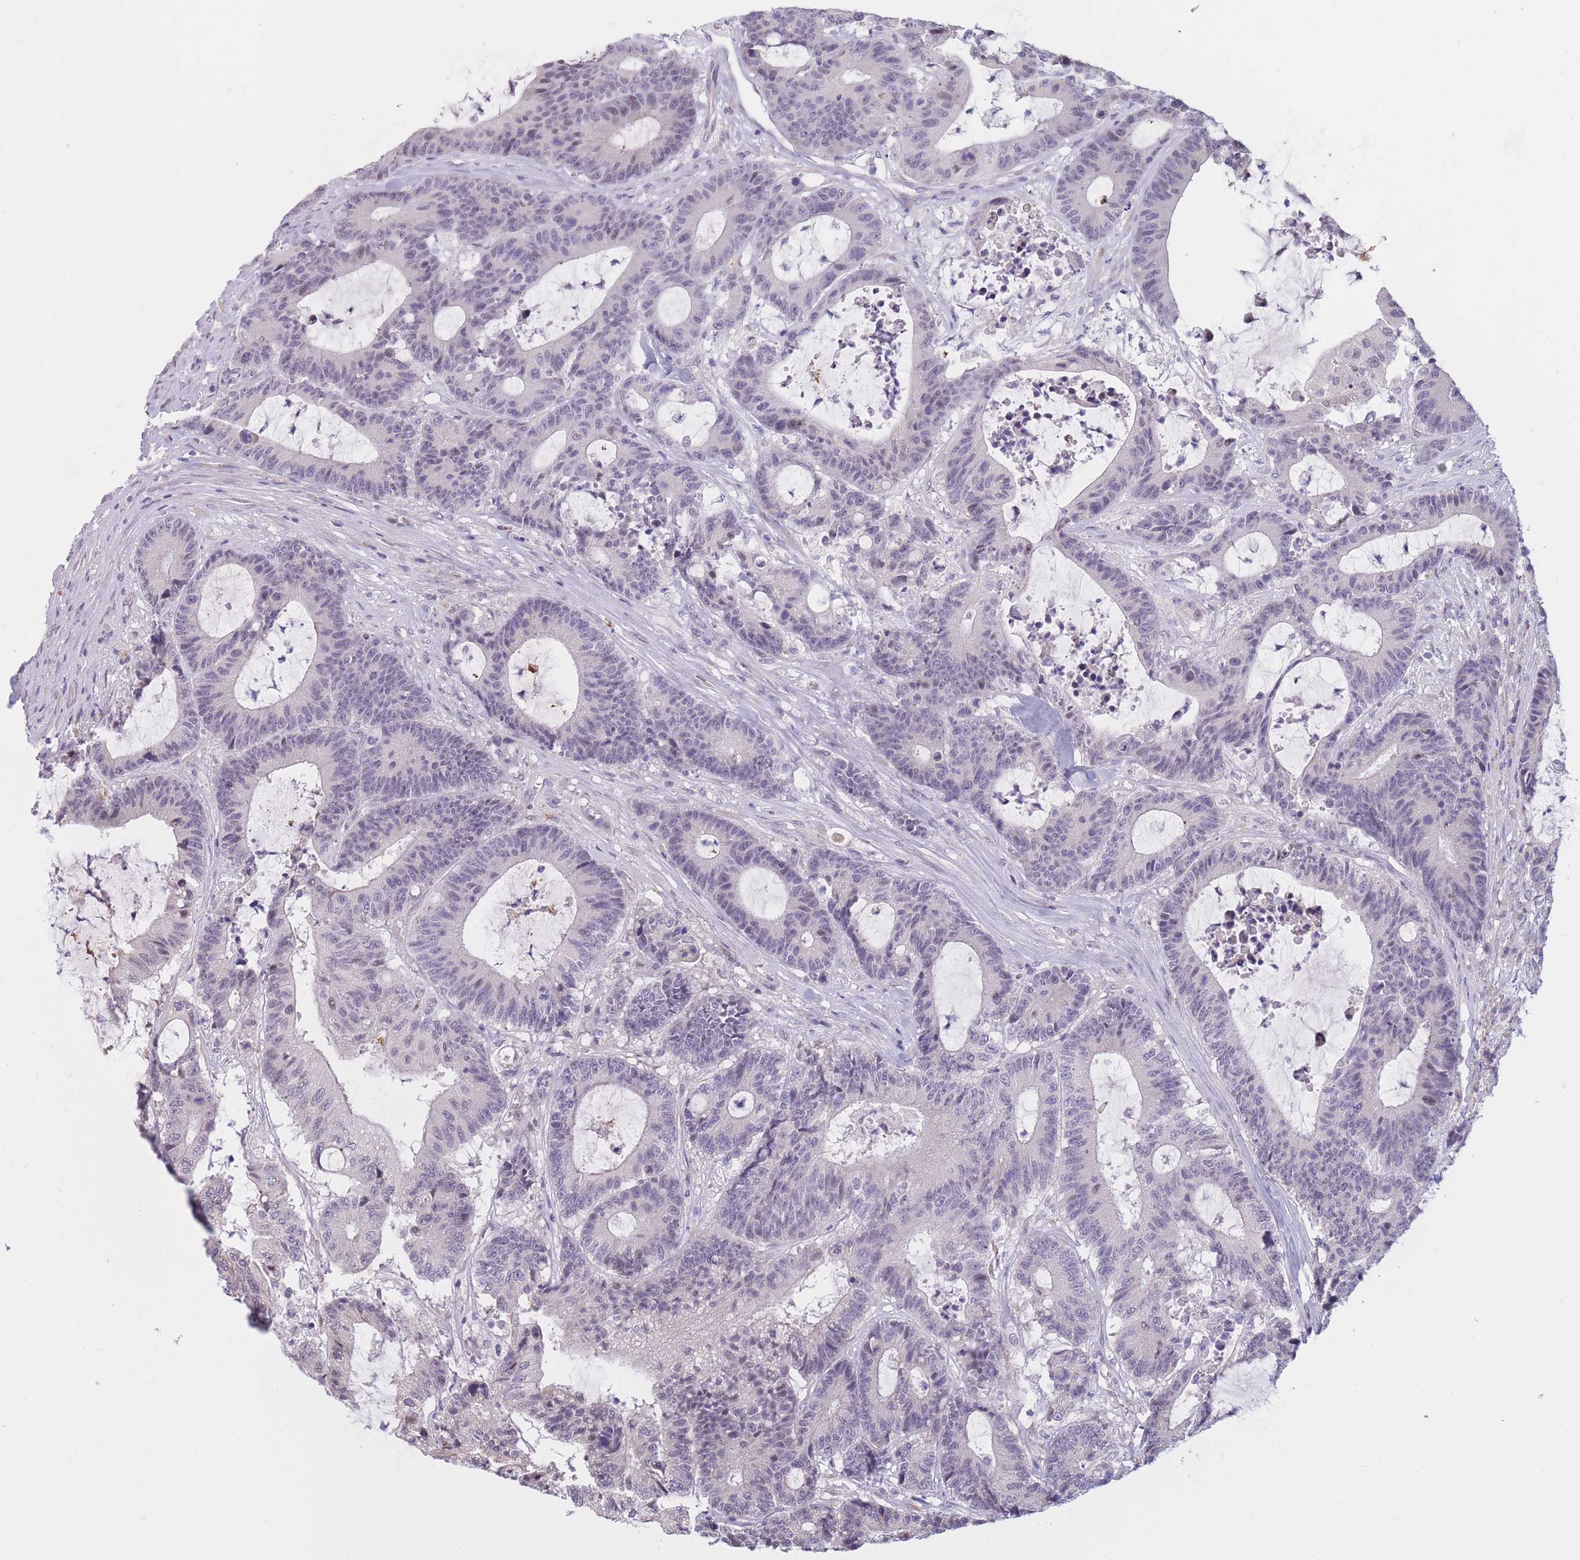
{"staining": {"intensity": "moderate", "quantity": "<25%", "location": "cytoplasmic/membranous"}, "tissue": "colorectal cancer", "cell_type": "Tumor cells", "image_type": "cancer", "snomed": [{"axis": "morphology", "description": "Adenocarcinoma, NOS"}, {"axis": "topography", "description": "Colon"}], "caption": "IHC micrograph of neoplastic tissue: colorectal cancer (adenocarcinoma) stained using immunohistochemistry shows low levels of moderate protein expression localized specifically in the cytoplasmic/membranous of tumor cells, appearing as a cytoplasmic/membranous brown color.", "gene": "COL27A1", "patient": {"sex": "female", "age": 84}}